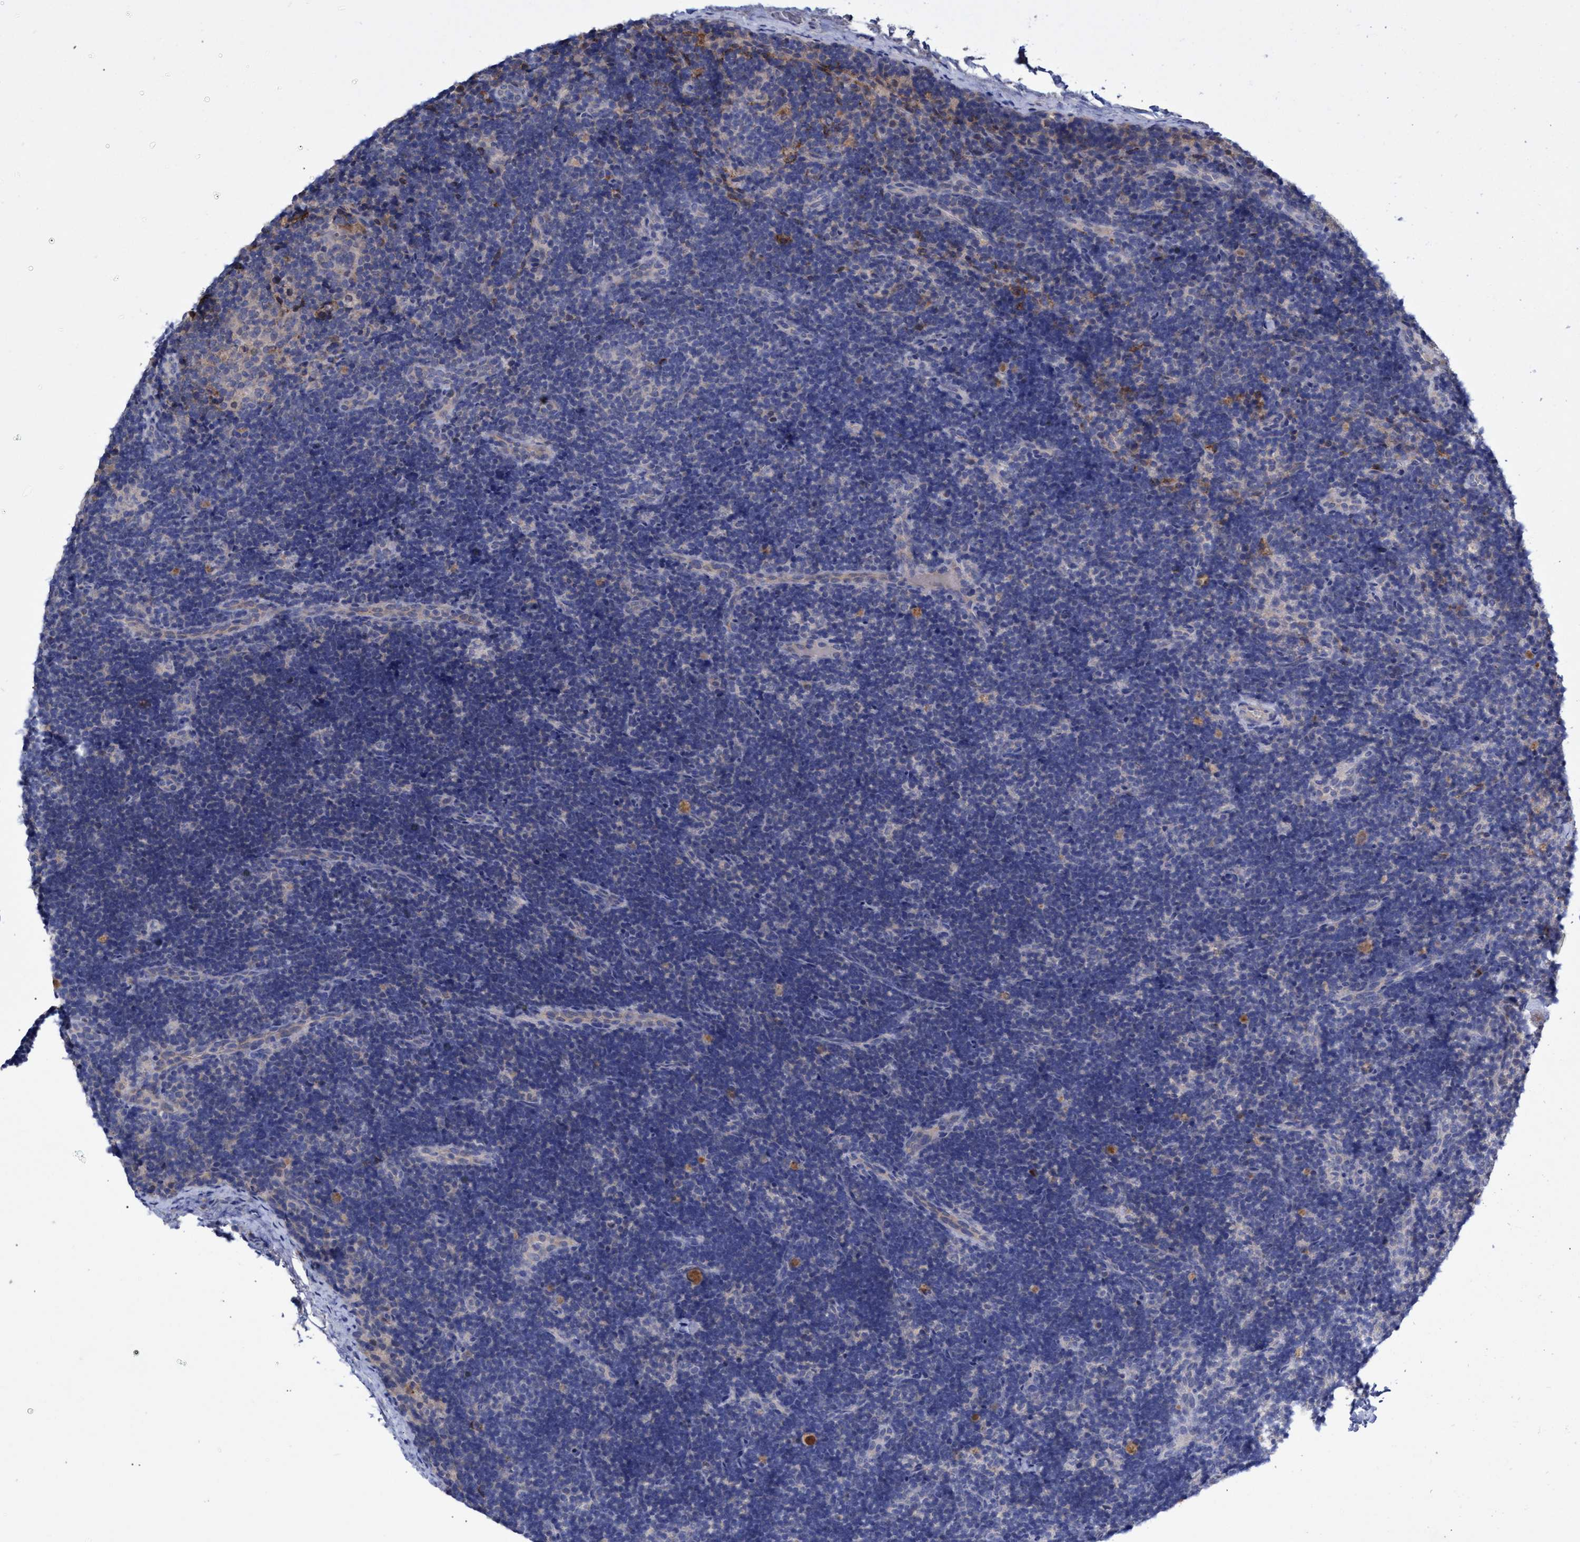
{"staining": {"intensity": "negative", "quantity": "none", "location": "none"}, "tissue": "lymph node", "cell_type": "Germinal center cells", "image_type": "normal", "snomed": [{"axis": "morphology", "description": "Normal tissue, NOS"}, {"axis": "topography", "description": "Lymph node"}], "caption": "An immunohistochemistry photomicrograph of unremarkable lymph node is shown. There is no staining in germinal center cells of lymph node.", "gene": "SVEP1", "patient": {"sex": "female", "age": 14}}